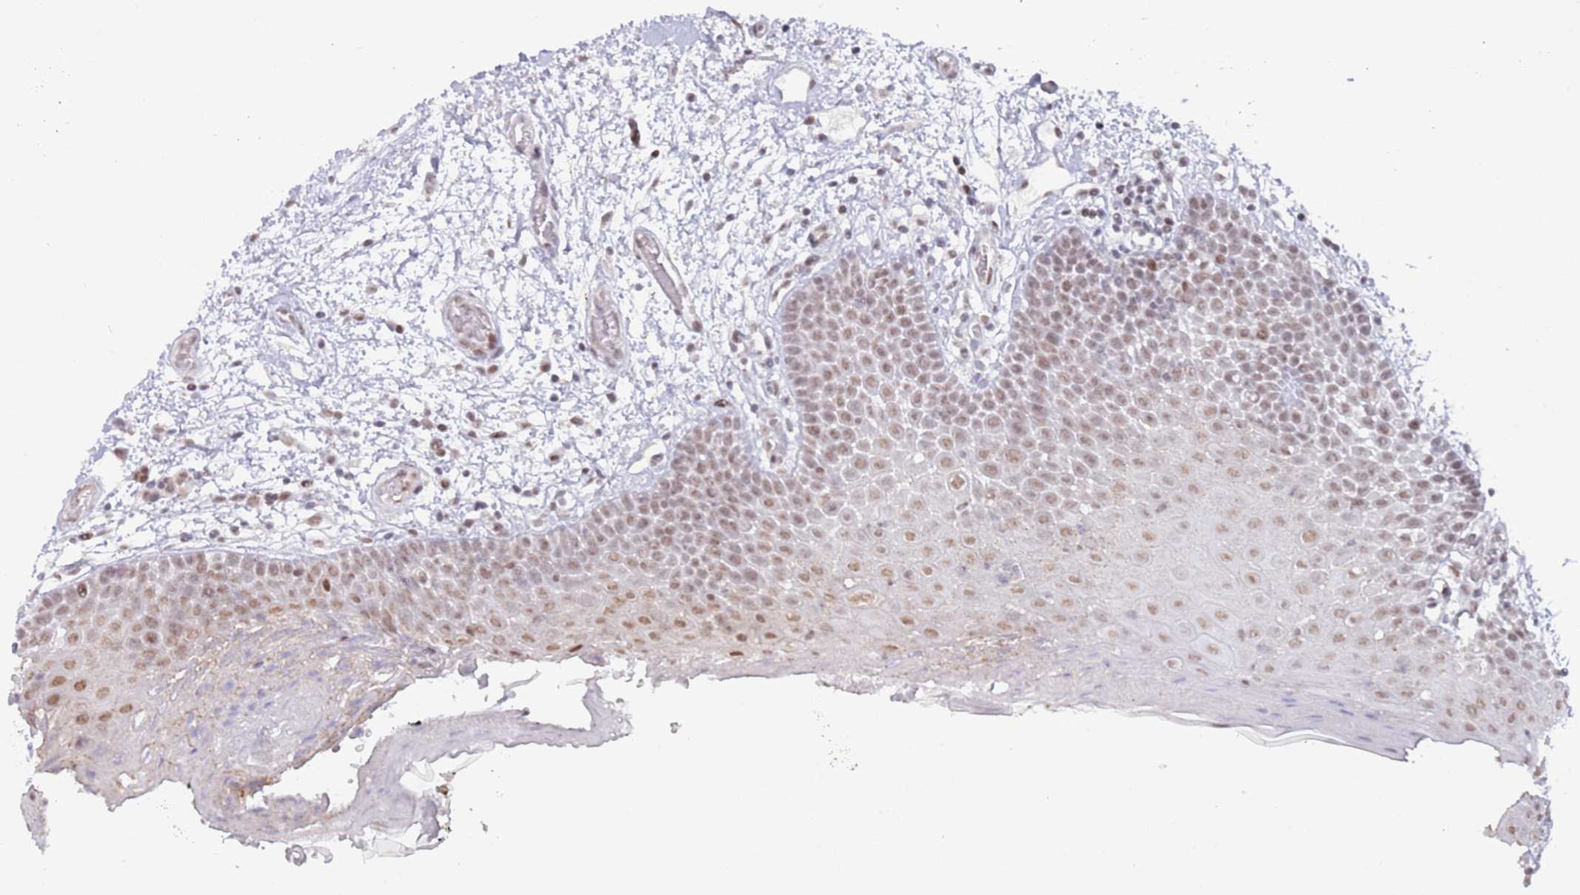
{"staining": {"intensity": "moderate", "quantity": ">75%", "location": "nuclear"}, "tissue": "oral mucosa", "cell_type": "Squamous epithelial cells", "image_type": "normal", "snomed": [{"axis": "morphology", "description": "Normal tissue, NOS"}, {"axis": "morphology", "description": "Squamous cell carcinoma, NOS"}, {"axis": "topography", "description": "Oral tissue"}, {"axis": "topography", "description": "Tounge, NOS"}, {"axis": "topography", "description": "Head-Neck"}], "caption": "Oral mucosa stained with immunohistochemistry reveals moderate nuclear expression in about >75% of squamous epithelial cells. The protein is shown in brown color, while the nuclei are stained blue.", "gene": "ZNF382", "patient": {"sex": "male", "age": 76}}